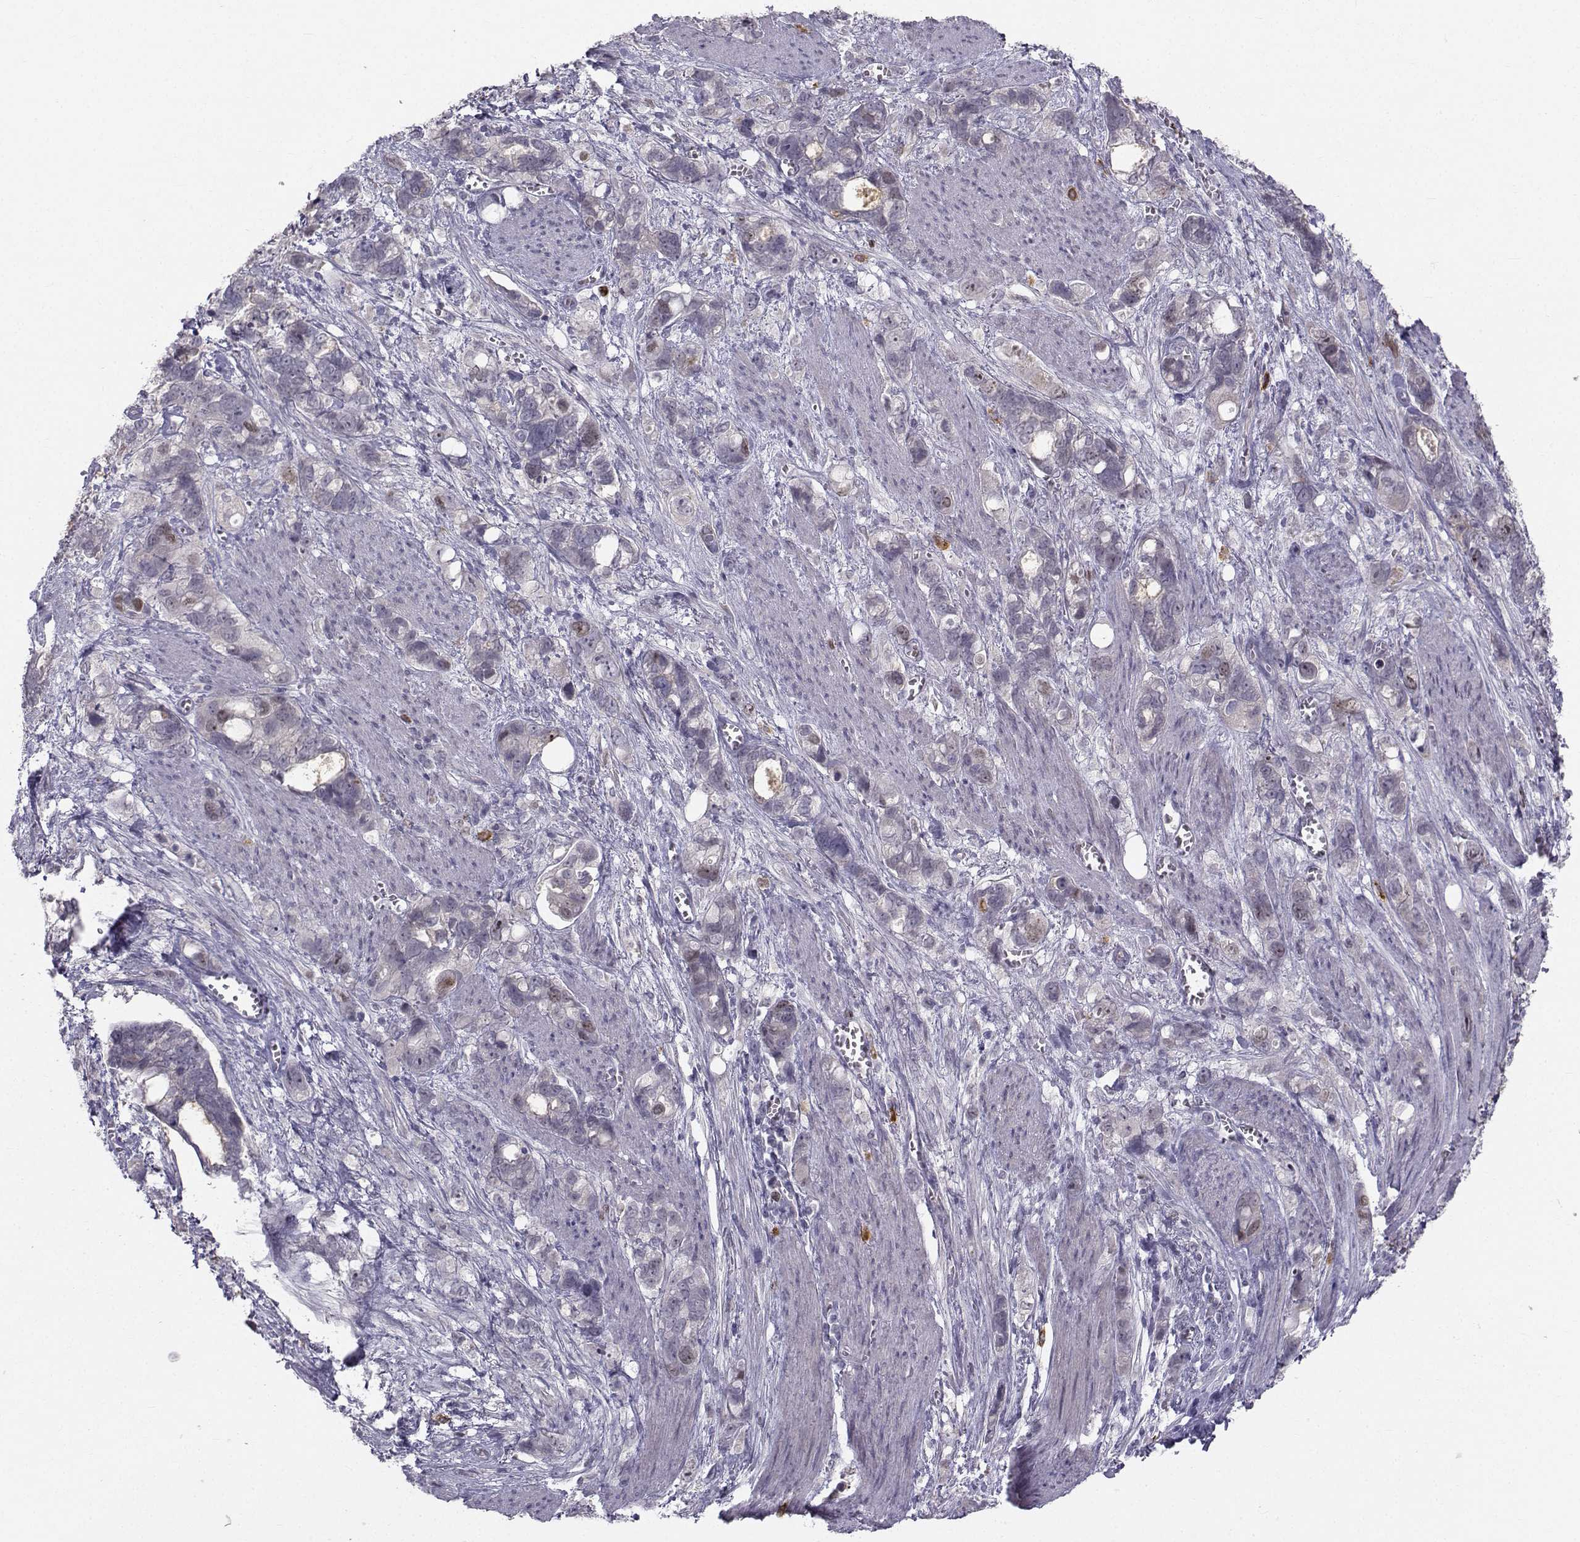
{"staining": {"intensity": "negative", "quantity": "none", "location": "none"}, "tissue": "stomach cancer", "cell_type": "Tumor cells", "image_type": "cancer", "snomed": [{"axis": "morphology", "description": "Adenocarcinoma, NOS"}, {"axis": "topography", "description": "Stomach, upper"}], "caption": "Immunohistochemical staining of stomach cancer reveals no significant expression in tumor cells.", "gene": "LRP8", "patient": {"sex": "female", "age": 81}}